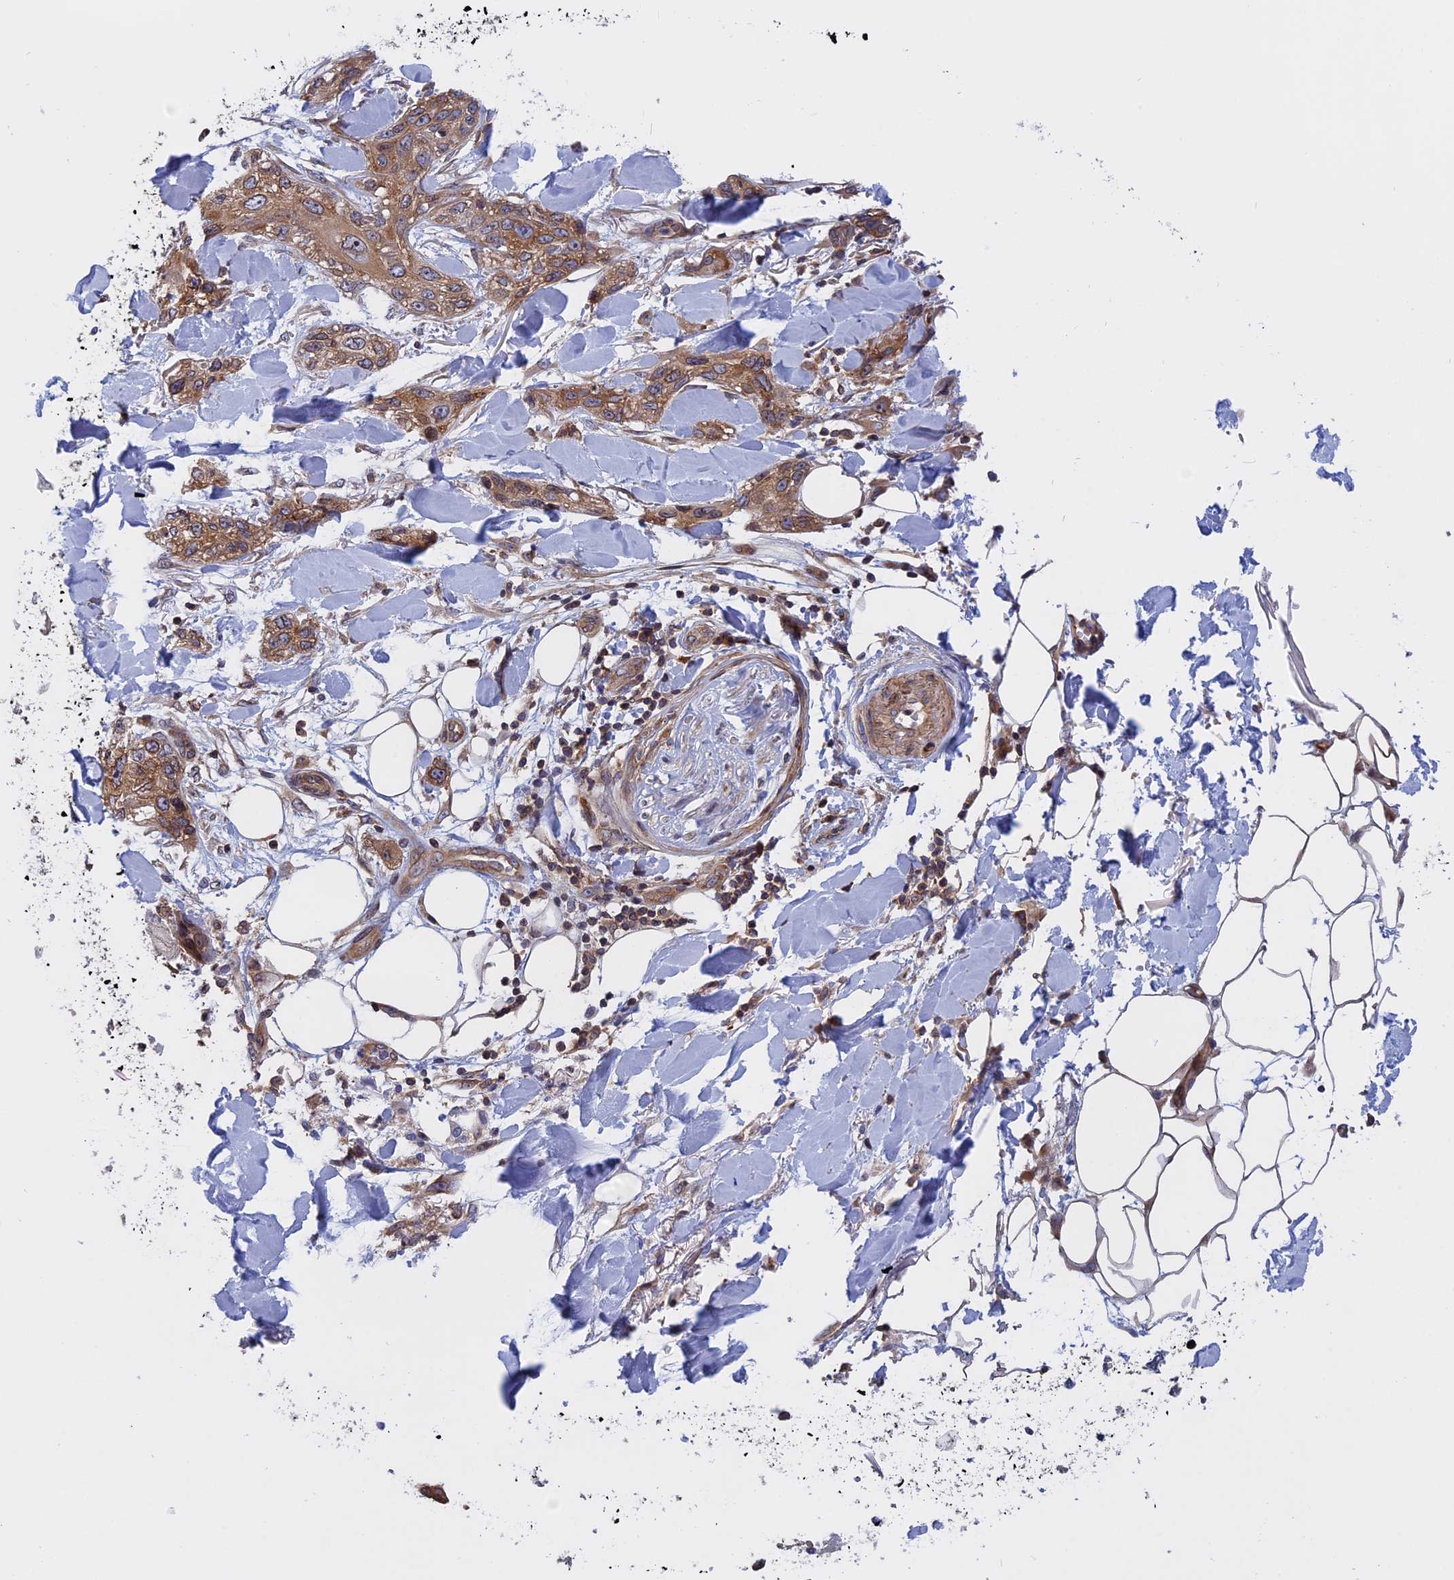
{"staining": {"intensity": "moderate", "quantity": ">75%", "location": "cytoplasmic/membranous,nuclear"}, "tissue": "skin cancer", "cell_type": "Tumor cells", "image_type": "cancer", "snomed": [{"axis": "morphology", "description": "Normal tissue, NOS"}, {"axis": "morphology", "description": "Squamous cell carcinoma, NOS"}, {"axis": "topography", "description": "Skin"}], "caption": "Immunohistochemical staining of human skin squamous cell carcinoma displays moderate cytoplasmic/membranous and nuclear protein expression in approximately >75% of tumor cells. (DAB IHC with brightfield microscopy, high magnification).", "gene": "NAA10", "patient": {"sex": "male", "age": 72}}